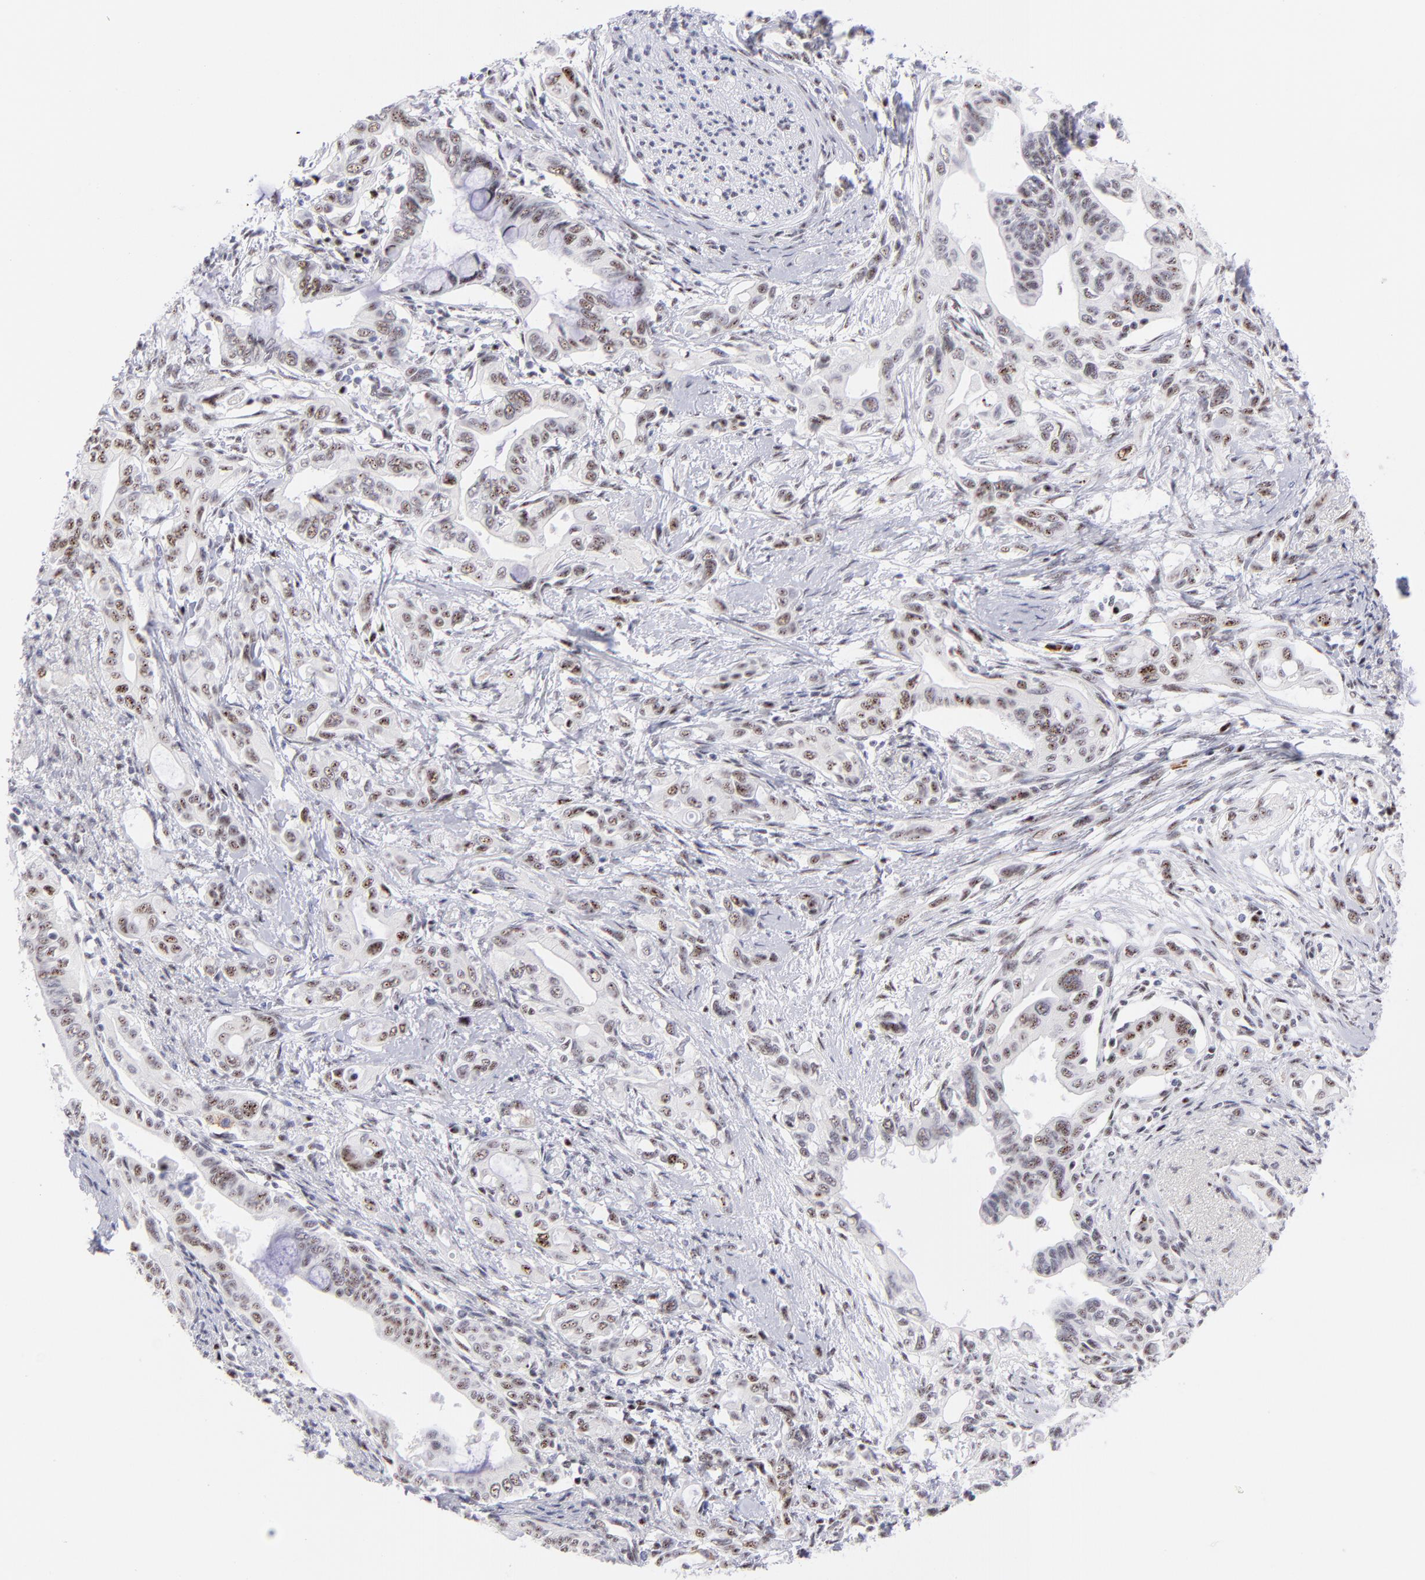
{"staining": {"intensity": "moderate", "quantity": ">75%", "location": "nuclear"}, "tissue": "pancreatic cancer", "cell_type": "Tumor cells", "image_type": "cancer", "snomed": [{"axis": "morphology", "description": "Adenocarcinoma, NOS"}, {"axis": "topography", "description": "Pancreas"}], "caption": "An IHC histopathology image of neoplastic tissue is shown. Protein staining in brown shows moderate nuclear positivity in pancreatic adenocarcinoma within tumor cells. (DAB = brown stain, brightfield microscopy at high magnification).", "gene": "CDC25C", "patient": {"sex": "female", "age": 60}}